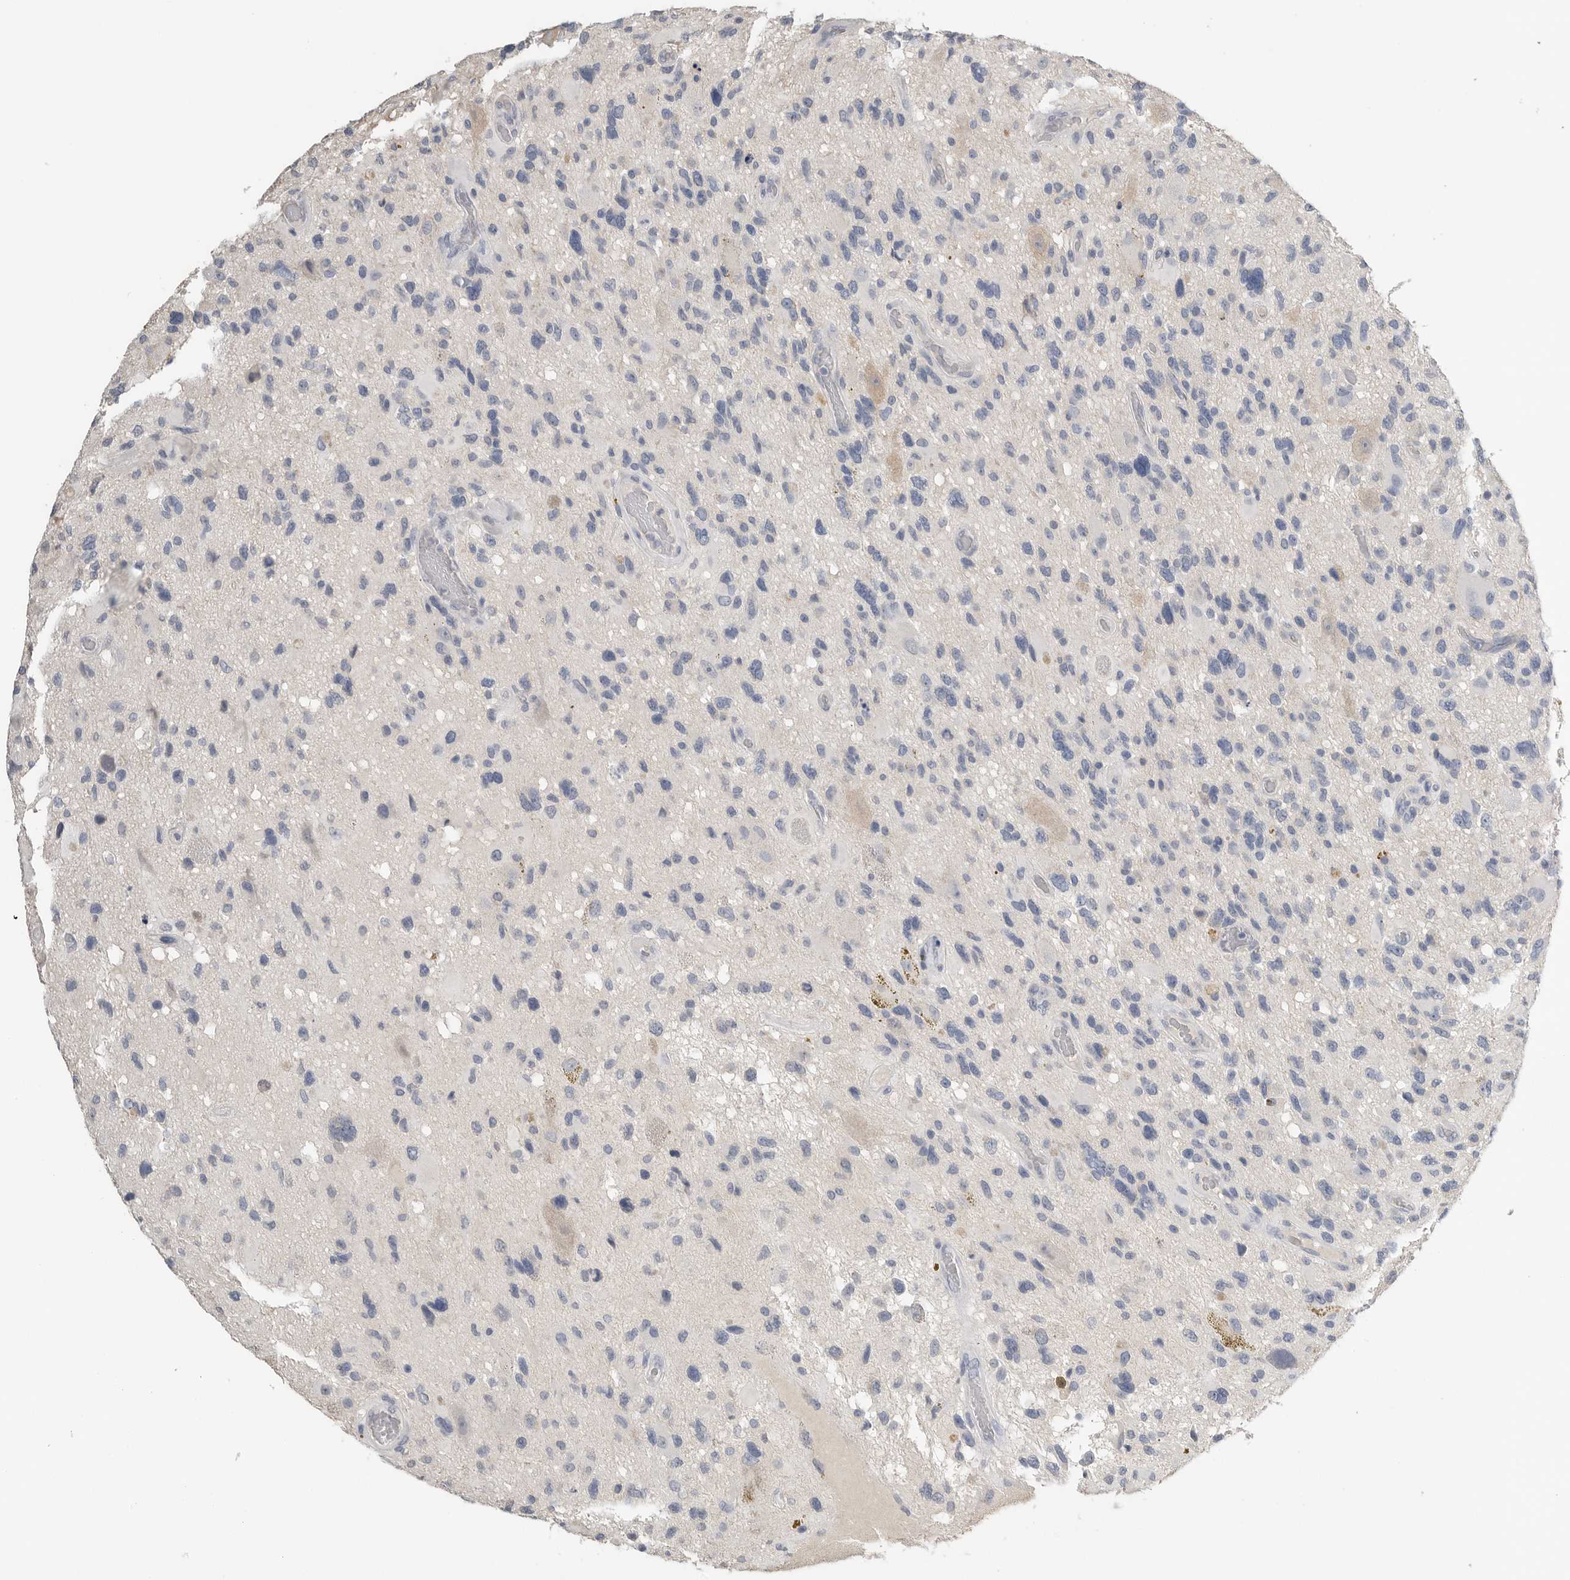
{"staining": {"intensity": "negative", "quantity": "none", "location": "none"}, "tissue": "glioma", "cell_type": "Tumor cells", "image_type": "cancer", "snomed": [{"axis": "morphology", "description": "Glioma, malignant, High grade"}, {"axis": "topography", "description": "Brain"}], "caption": "Immunohistochemistry of human glioma reveals no positivity in tumor cells. (Brightfield microscopy of DAB immunohistochemistry at high magnification).", "gene": "FABP6", "patient": {"sex": "male", "age": 33}}